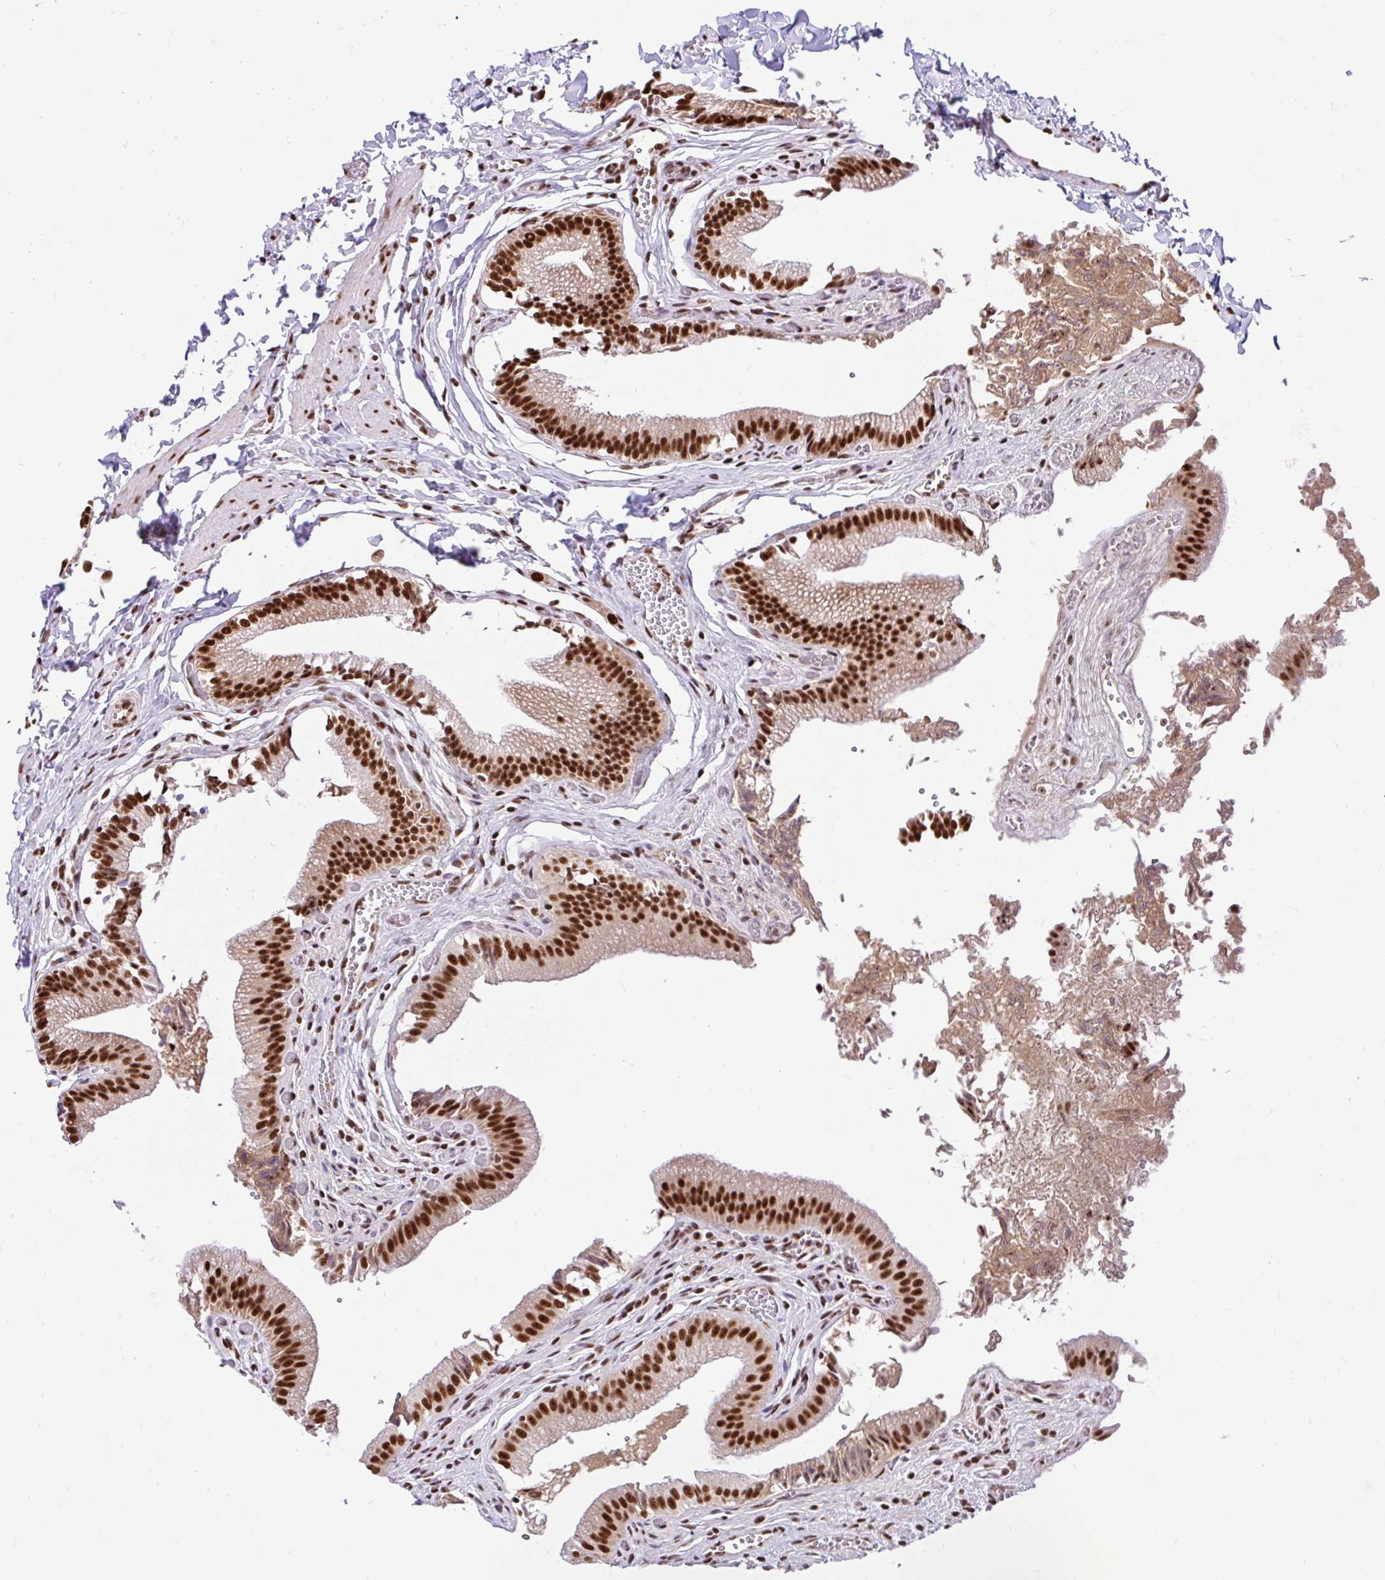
{"staining": {"intensity": "strong", "quantity": ">75%", "location": "nuclear"}, "tissue": "gallbladder", "cell_type": "Glandular cells", "image_type": "normal", "snomed": [{"axis": "morphology", "description": "Normal tissue, NOS"}, {"axis": "topography", "description": "Gallbladder"}, {"axis": "topography", "description": "Peripheral nerve tissue"}], "caption": "Immunohistochemistry staining of benign gallbladder, which demonstrates high levels of strong nuclear staining in about >75% of glandular cells indicating strong nuclear protein staining. The staining was performed using DAB (3,3'-diaminobenzidine) (brown) for protein detection and nuclei were counterstained in hematoxylin (blue).", "gene": "ABCA9", "patient": {"sex": "male", "age": 17}}